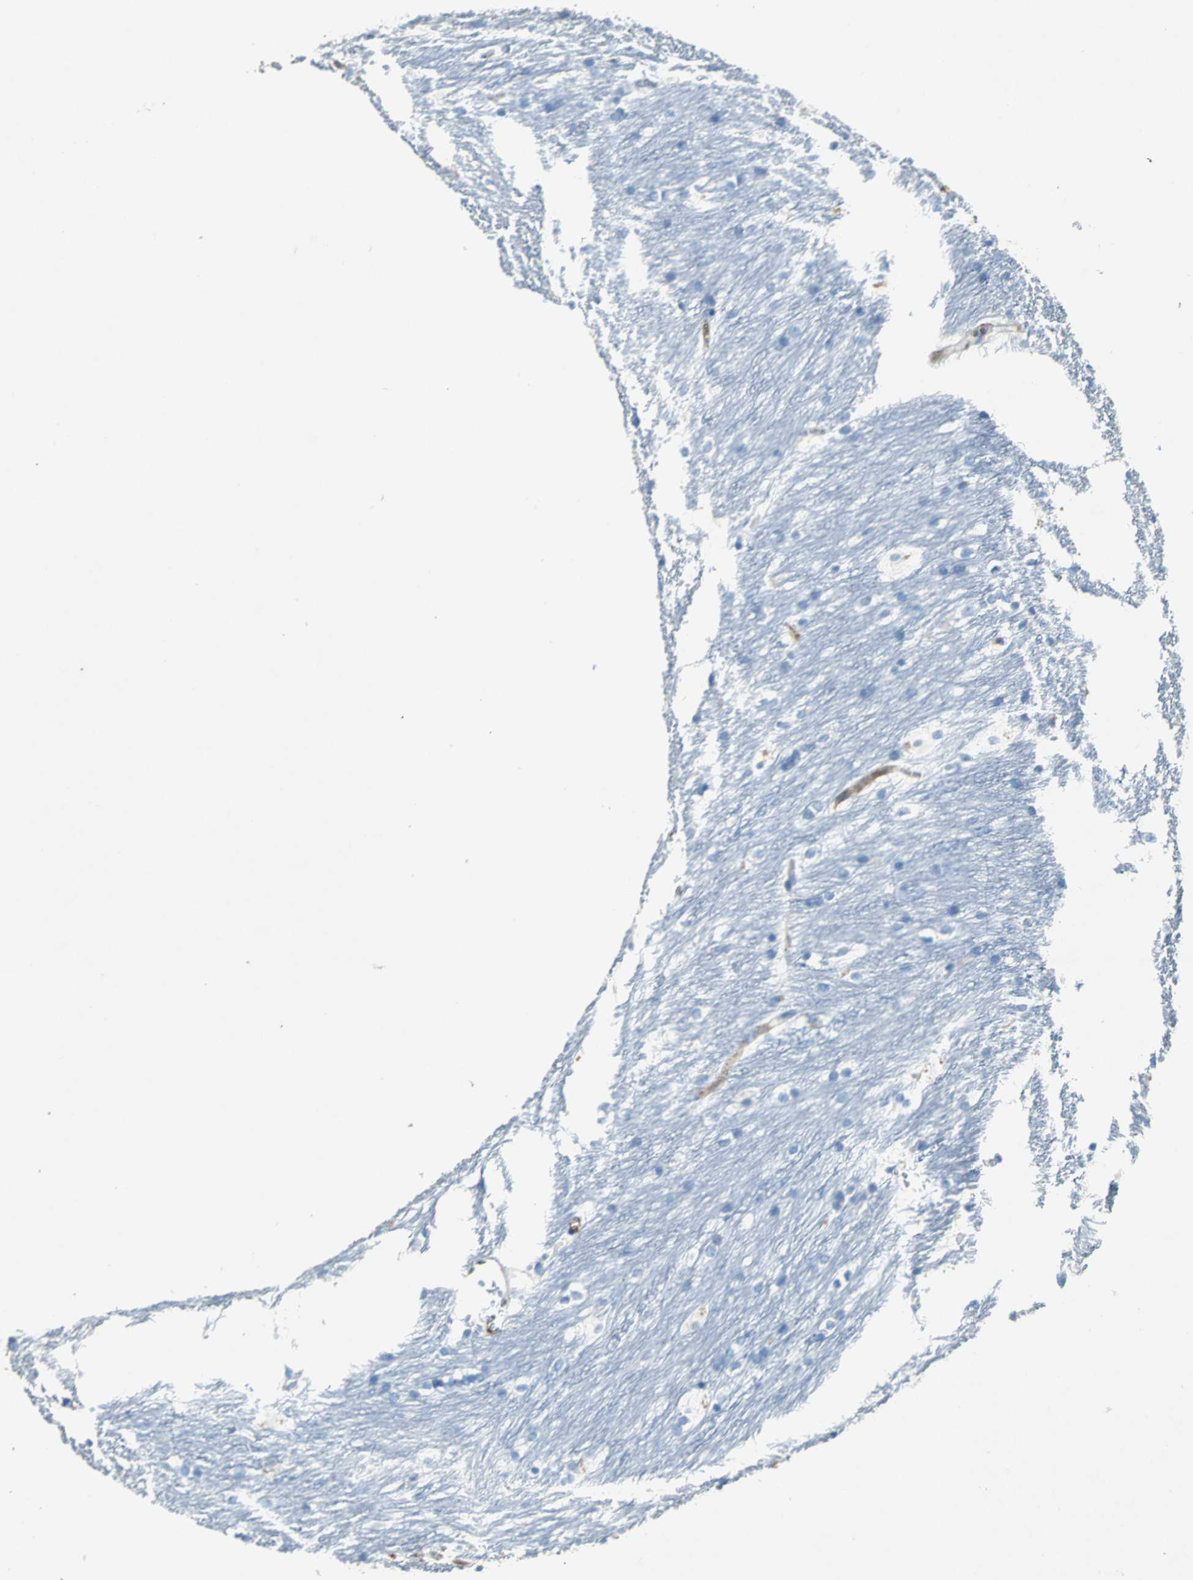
{"staining": {"intensity": "negative", "quantity": "none", "location": "none"}, "tissue": "caudate", "cell_type": "Glial cells", "image_type": "normal", "snomed": [{"axis": "morphology", "description": "Normal tissue, NOS"}, {"axis": "topography", "description": "Lateral ventricle wall"}], "caption": "A photomicrograph of human caudate is negative for staining in glial cells. (DAB (3,3'-diaminobenzidine) immunohistochemistry (IHC) visualized using brightfield microscopy, high magnification).", "gene": "RPS13", "patient": {"sex": "female", "age": 19}}